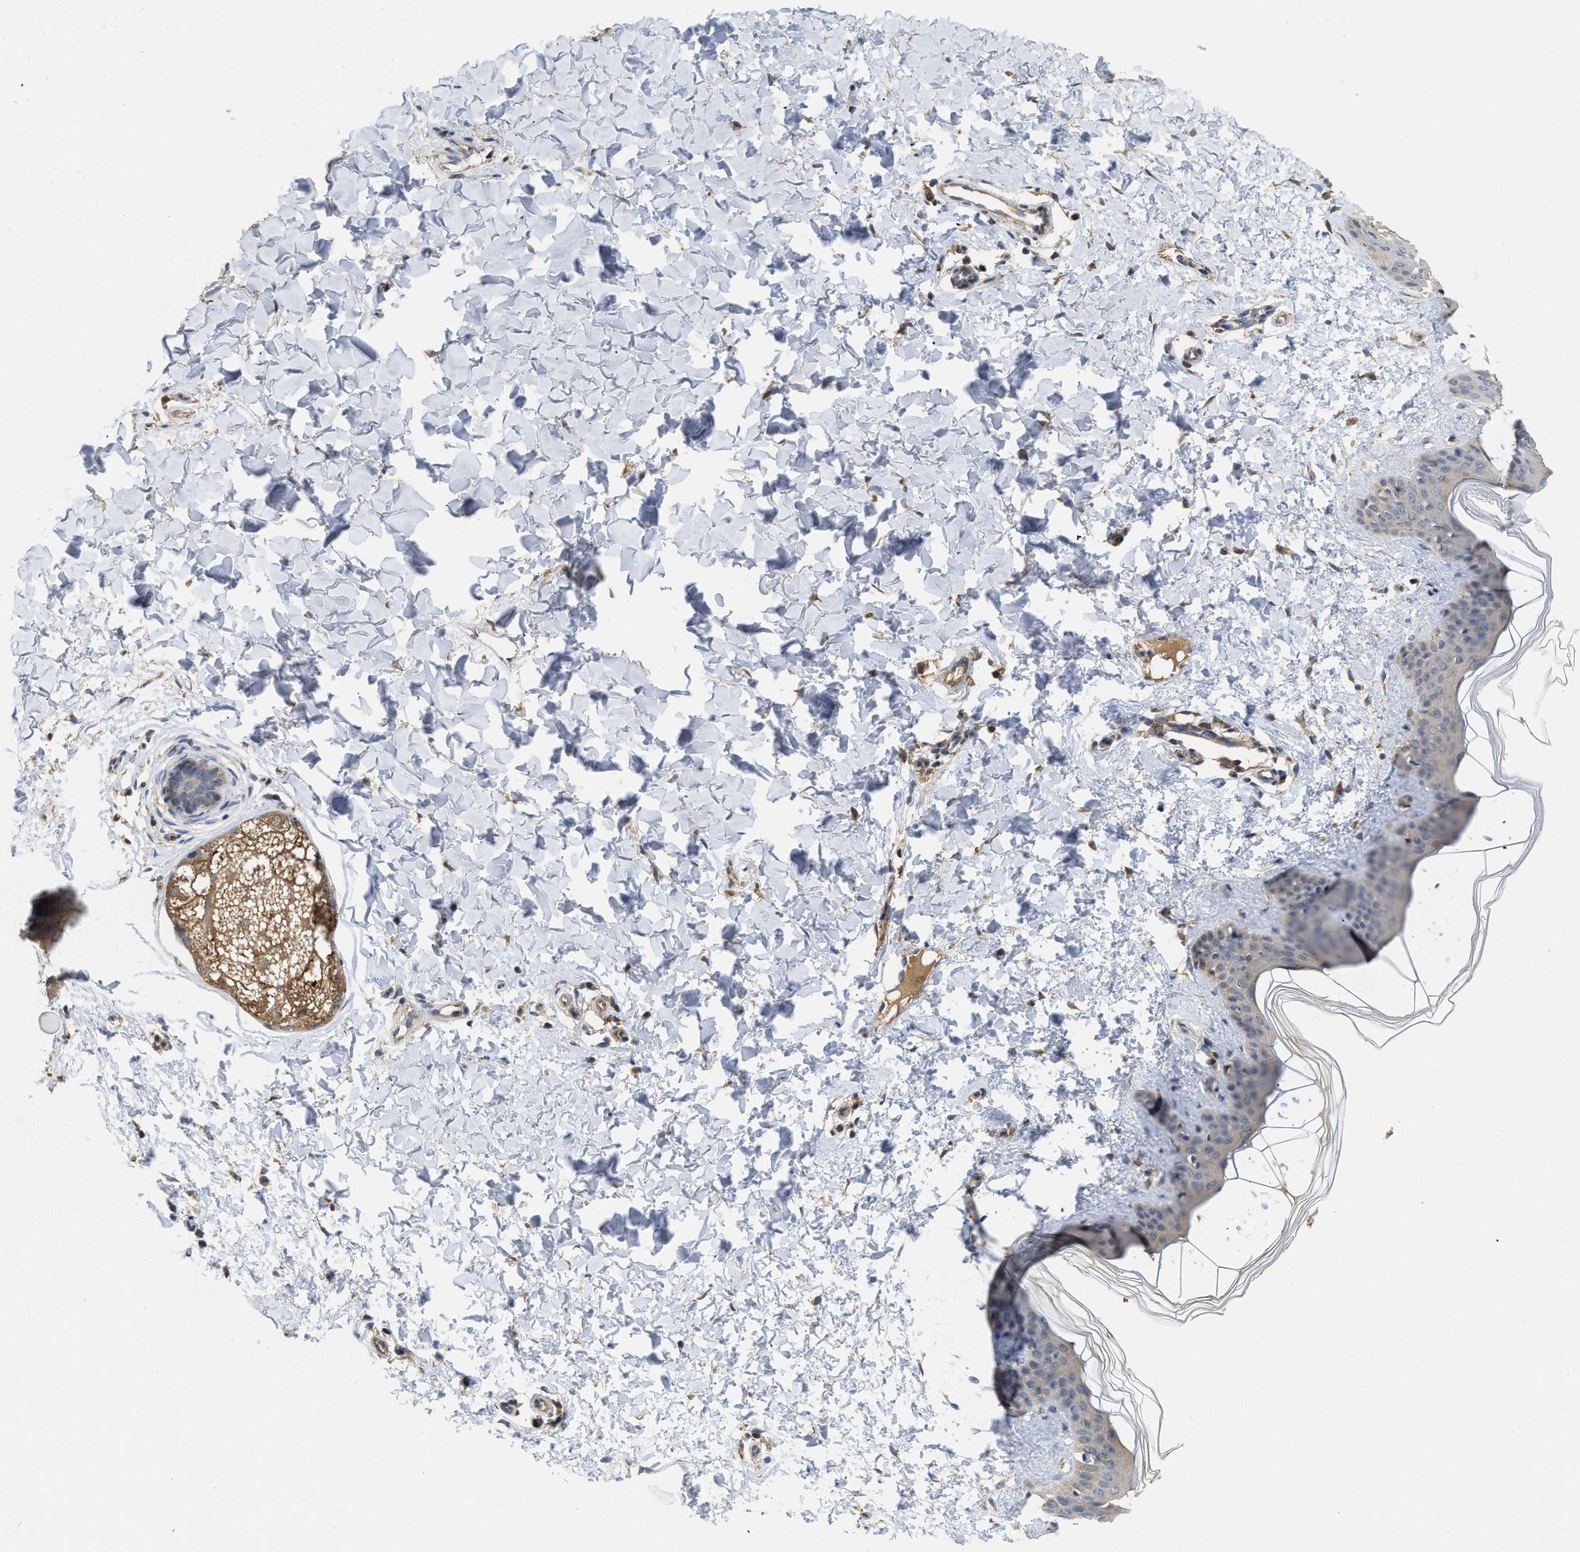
{"staining": {"intensity": "moderate", "quantity": ">75%", "location": "cytoplasmic/membranous"}, "tissue": "skin", "cell_type": "Fibroblasts", "image_type": "normal", "snomed": [{"axis": "morphology", "description": "Normal tissue, NOS"}, {"axis": "topography", "description": "Skin"}], "caption": "Immunohistochemical staining of benign human skin exhibits medium levels of moderate cytoplasmic/membranous staining in about >75% of fibroblasts. The staining is performed using DAB brown chromogen to label protein expression. The nuclei are counter-stained blue using hematoxylin.", "gene": "RNF216", "patient": {"sex": "female", "age": 17}}